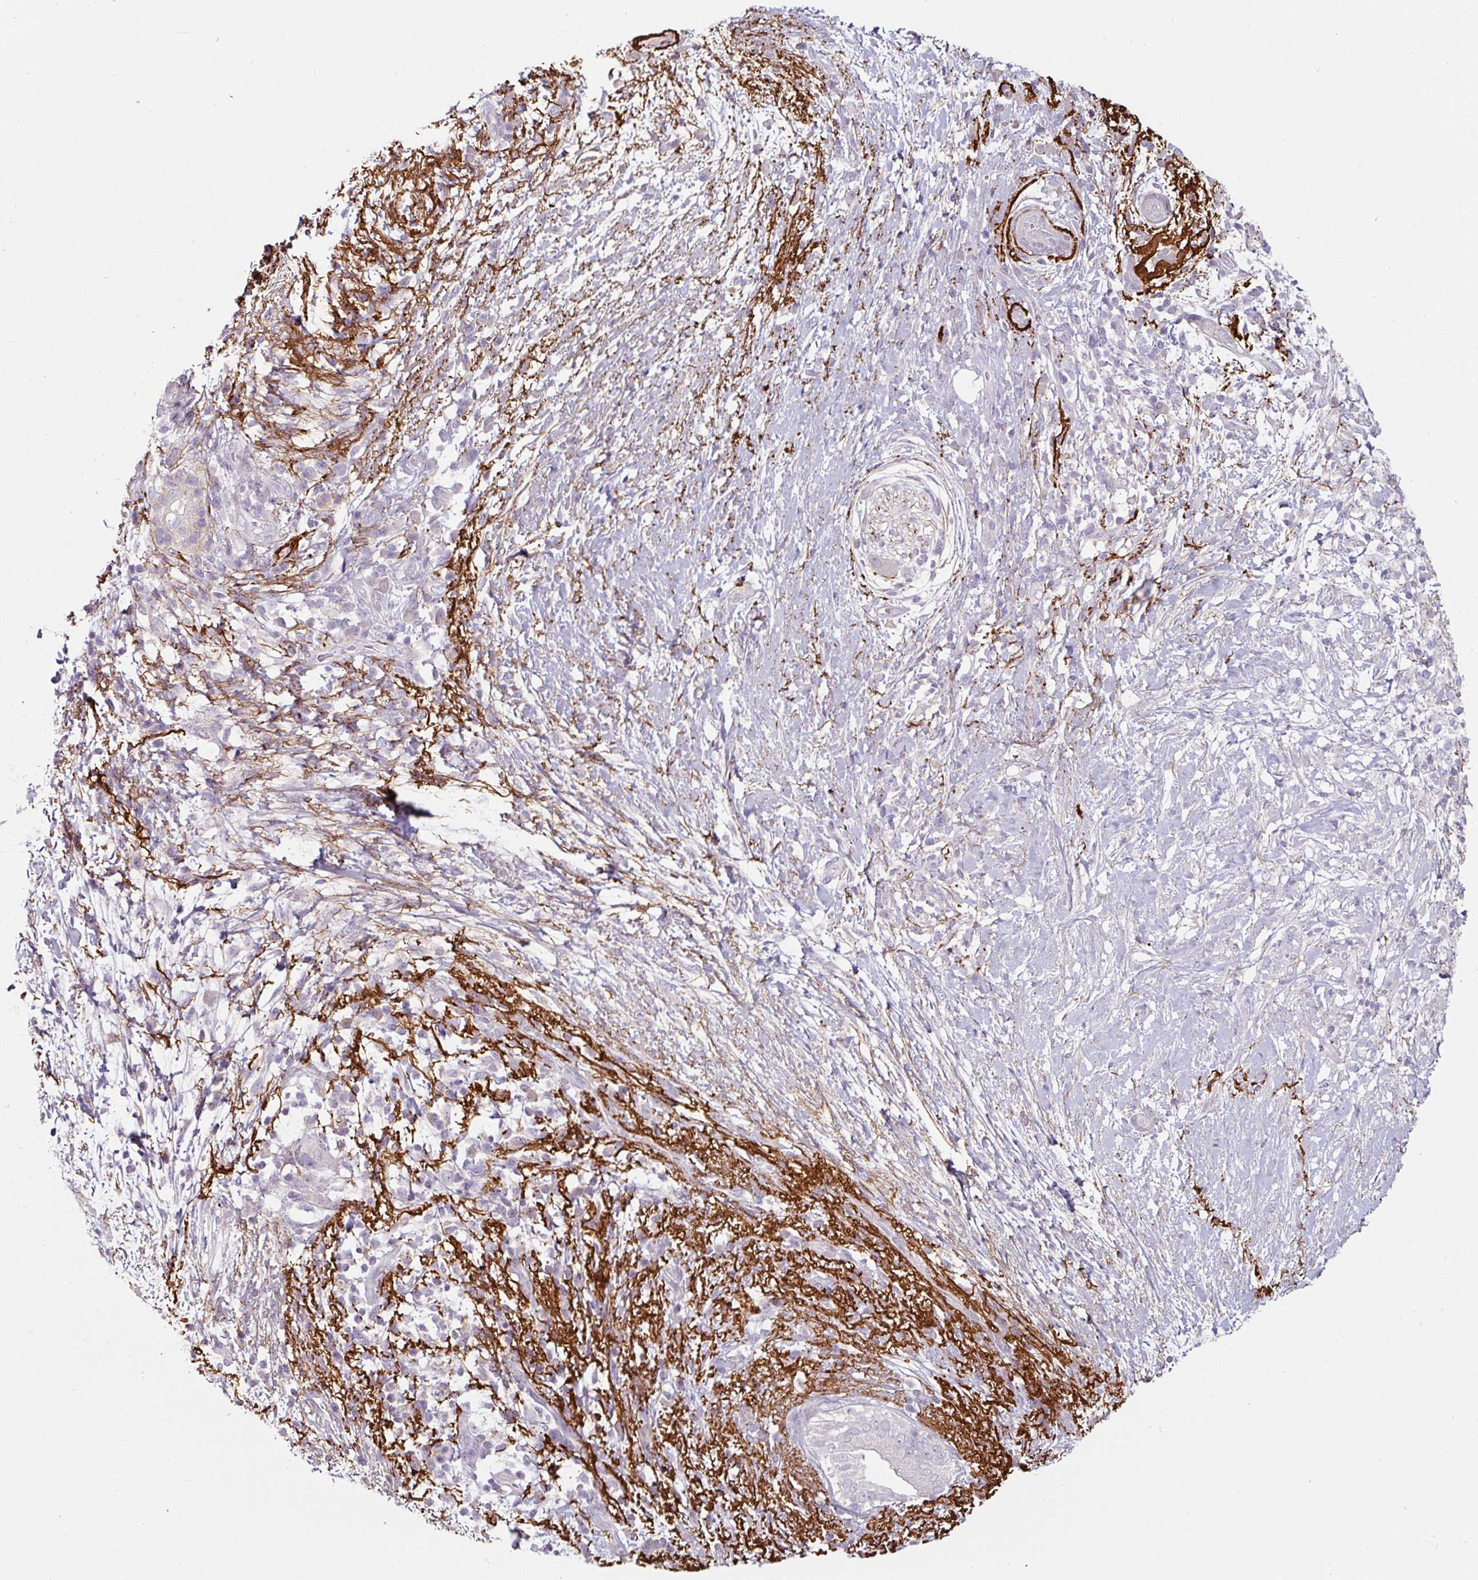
{"staining": {"intensity": "negative", "quantity": "none", "location": "none"}, "tissue": "pancreatic cancer", "cell_type": "Tumor cells", "image_type": "cancer", "snomed": [{"axis": "morphology", "description": "Adenocarcinoma, NOS"}, {"axis": "topography", "description": "Pancreas"}], "caption": "Tumor cells are negative for brown protein staining in pancreatic adenocarcinoma. (Stains: DAB (3,3'-diaminobenzidine) IHC with hematoxylin counter stain, Microscopy: brightfield microscopy at high magnification).", "gene": "MTMR14", "patient": {"sex": "female", "age": 72}}